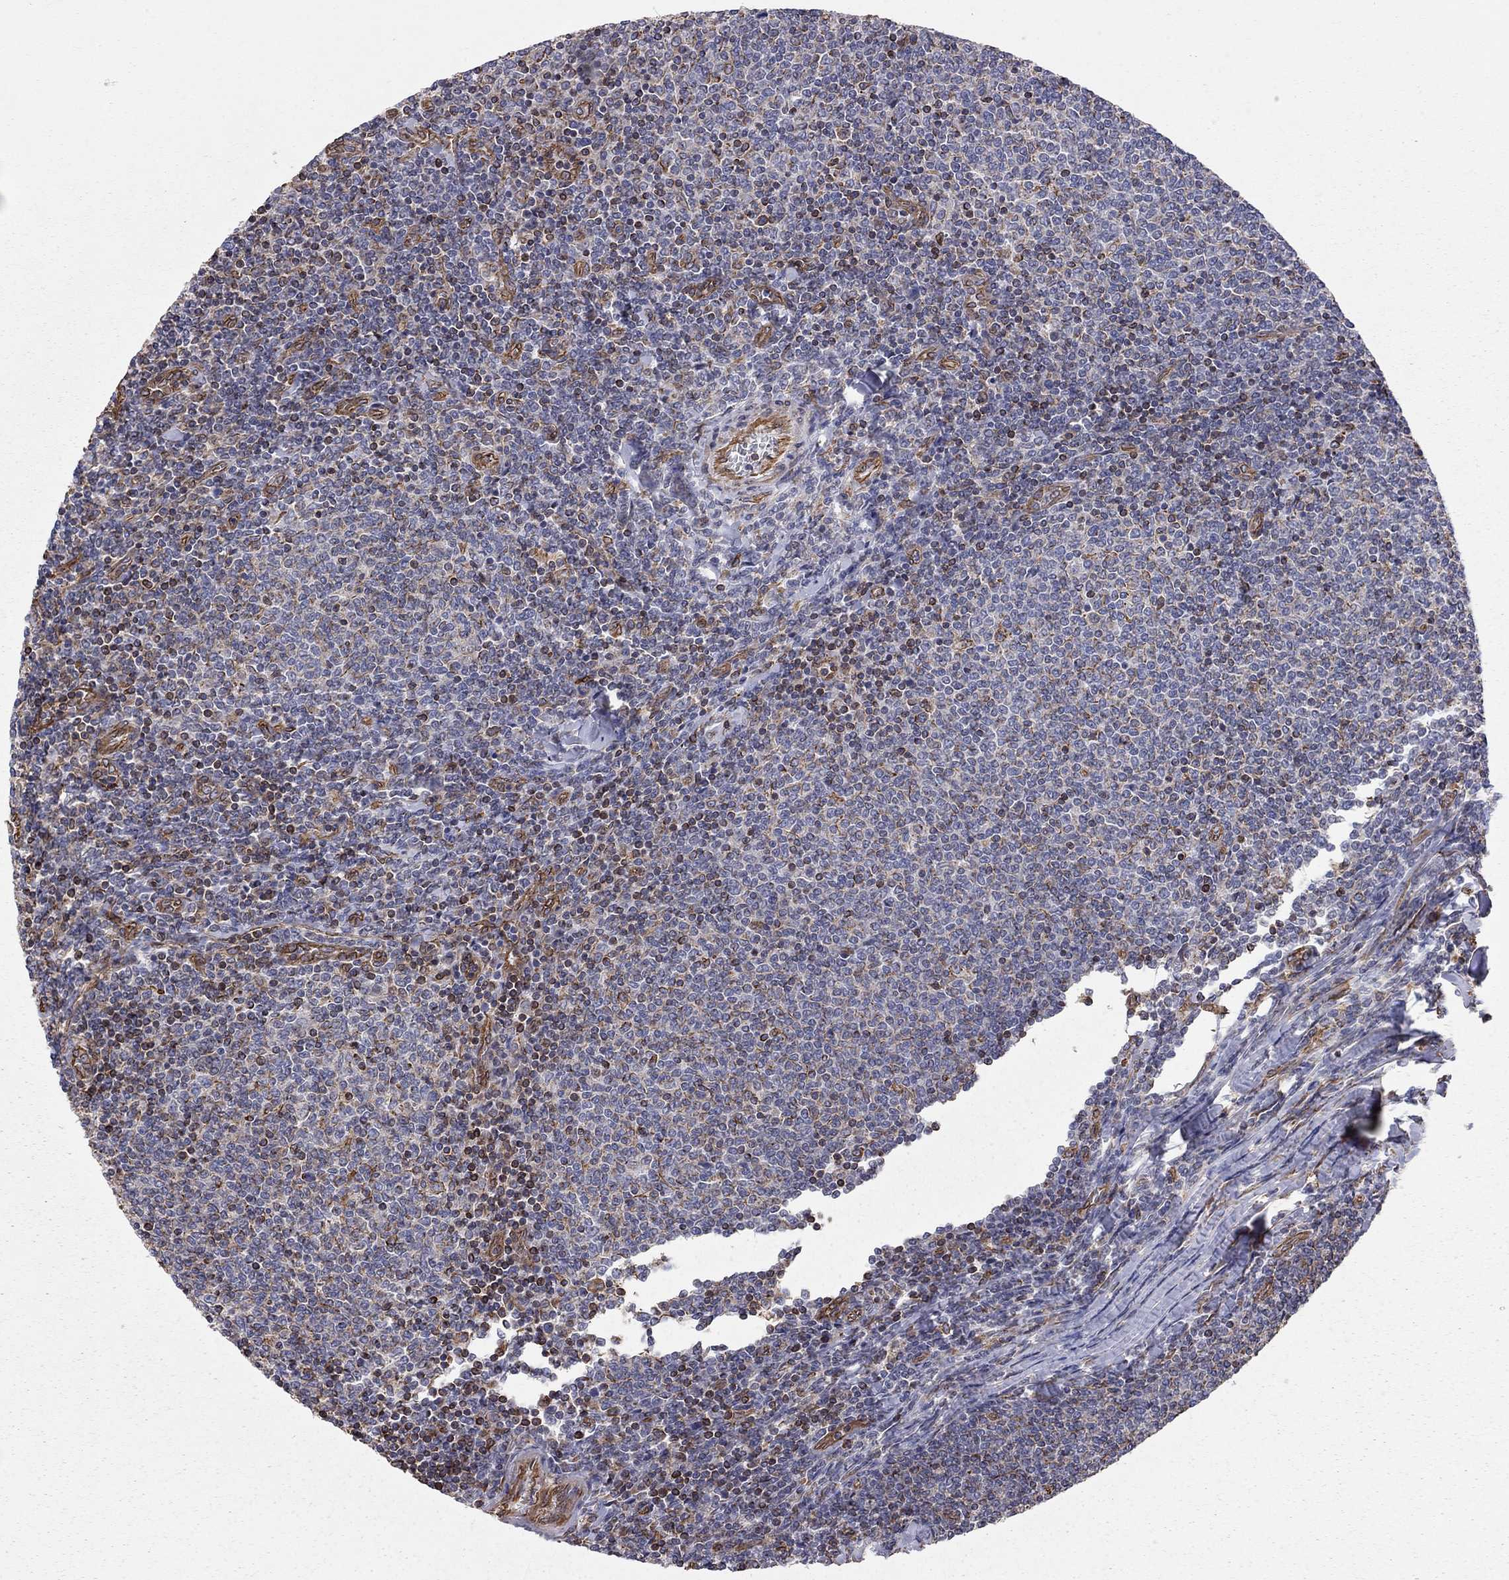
{"staining": {"intensity": "negative", "quantity": "none", "location": "none"}, "tissue": "lymphoma", "cell_type": "Tumor cells", "image_type": "cancer", "snomed": [{"axis": "morphology", "description": "Malignant lymphoma, non-Hodgkin's type, Low grade"}, {"axis": "topography", "description": "Lymph node"}], "caption": "This is an immunohistochemistry (IHC) photomicrograph of malignant lymphoma, non-Hodgkin's type (low-grade). There is no staining in tumor cells.", "gene": "BICDL2", "patient": {"sex": "male", "age": 52}}